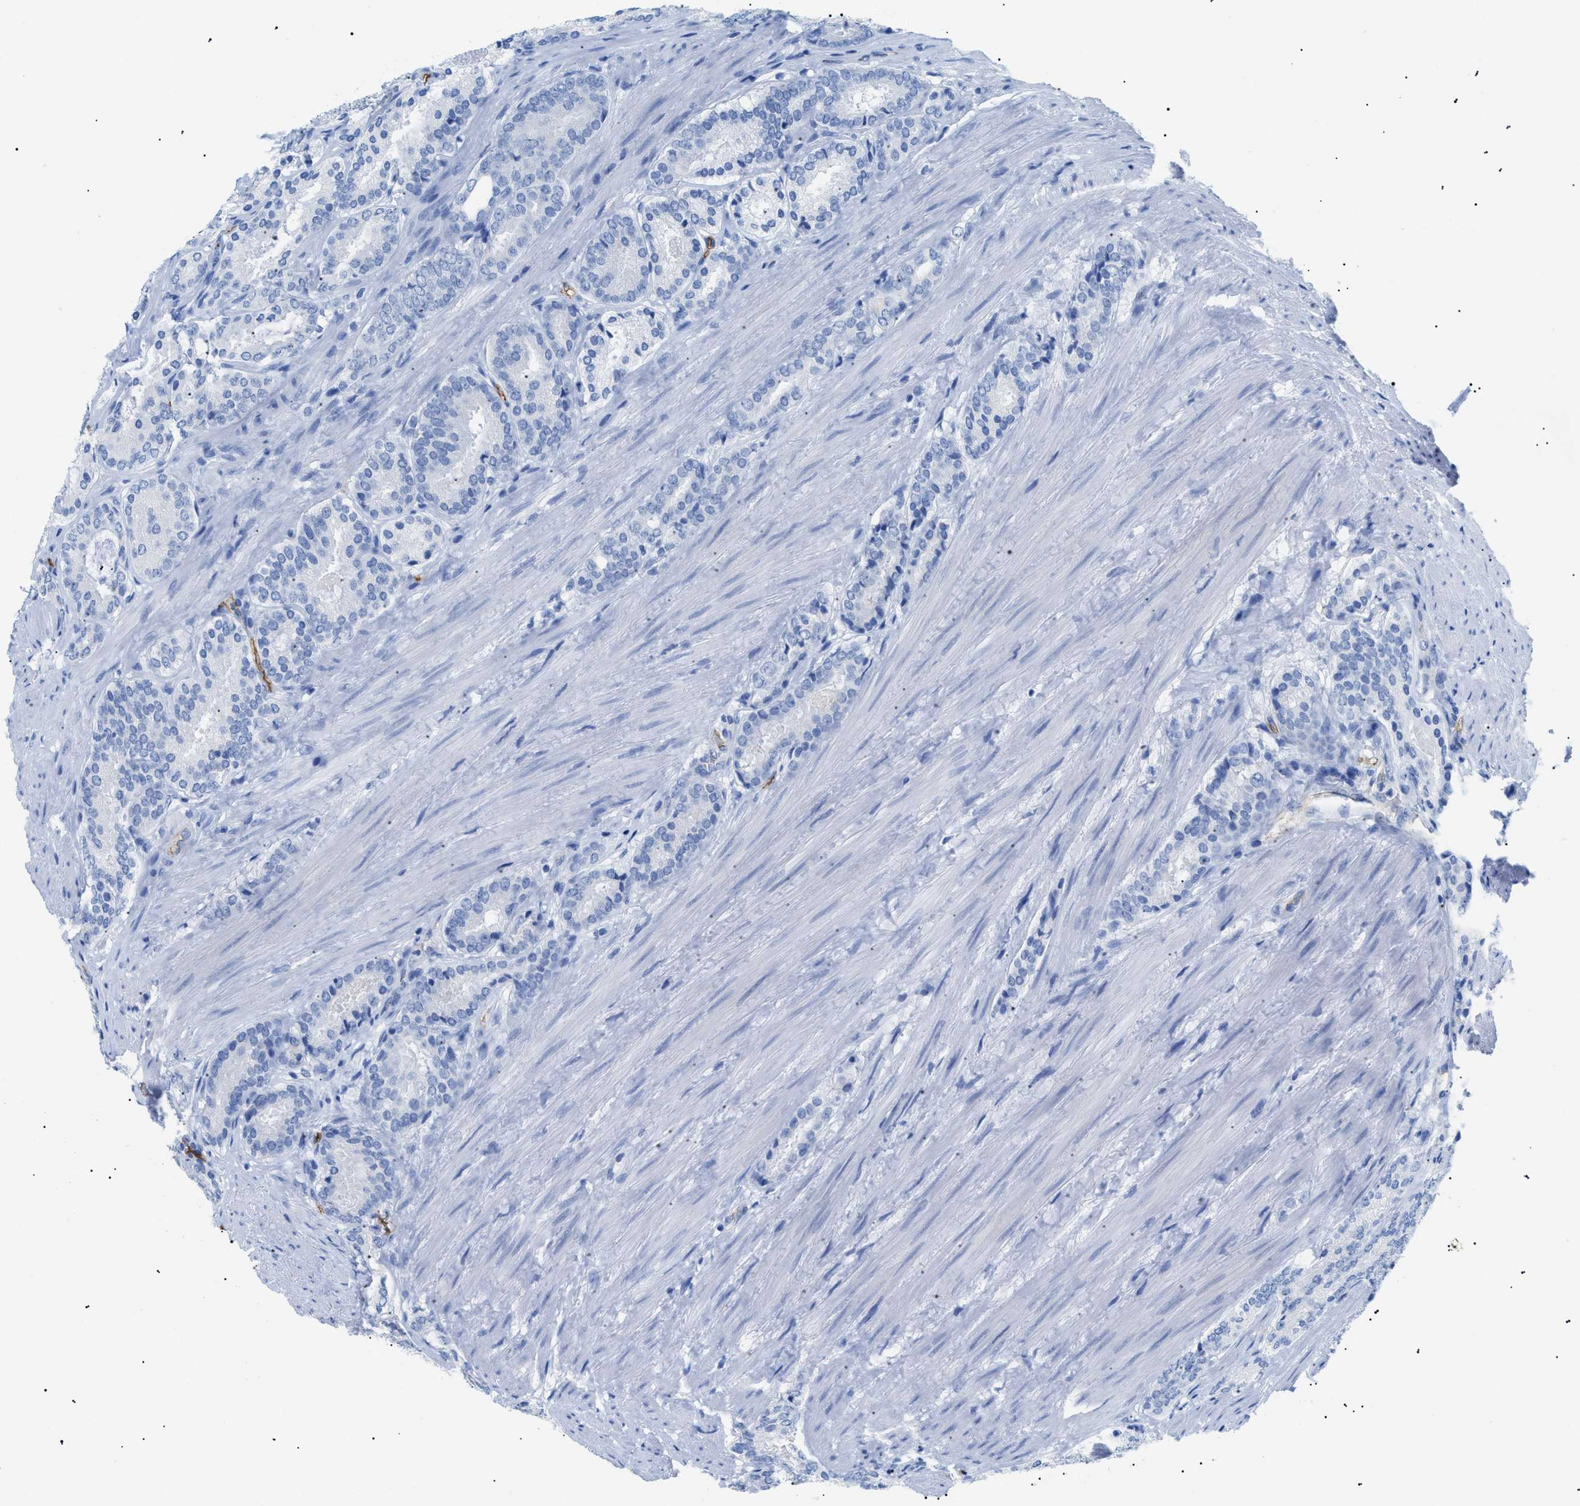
{"staining": {"intensity": "negative", "quantity": "none", "location": "none"}, "tissue": "prostate cancer", "cell_type": "Tumor cells", "image_type": "cancer", "snomed": [{"axis": "morphology", "description": "Adenocarcinoma, Low grade"}, {"axis": "topography", "description": "Prostate"}], "caption": "Protein analysis of prostate cancer (low-grade adenocarcinoma) demonstrates no significant expression in tumor cells.", "gene": "PODXL", "patient": {"sex": "male", "age": 69}}